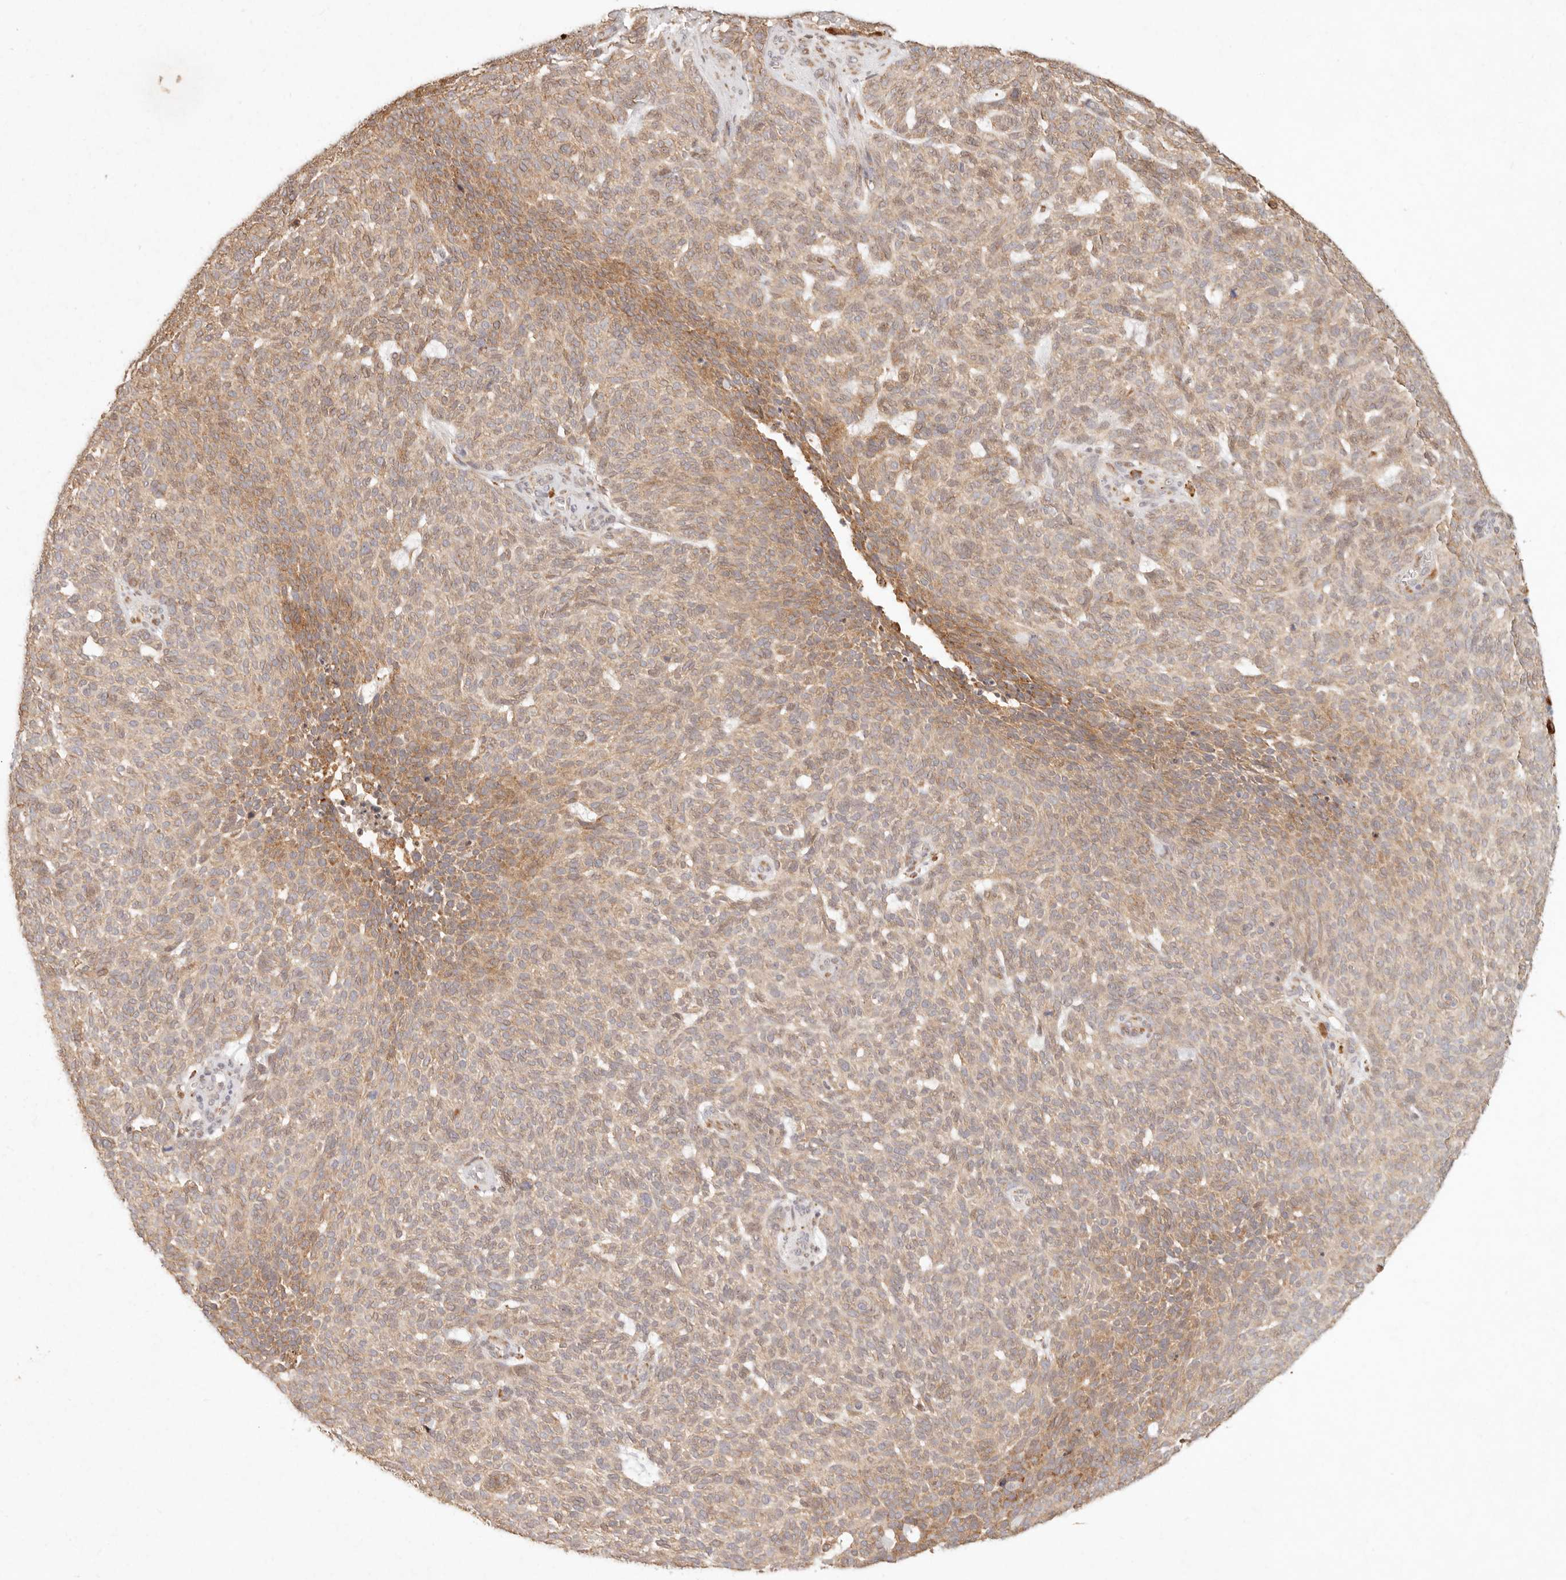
{"staining": {"intensity": "moderate", "quantity": "25%-75%", "location": "cytoplasmic/membranous"}, "tissue": "skin cancer", "cell_type": "Tumor cells", "image_type": "cancer", "snomed": [{"axis": "morphology", "description": "Squamous cell carcinoma, NOS"}, {"axis": "topography", "description": "Skin"}], "caption": "Skin squamous cell carcinoma stained with IHC demonstrates moderate cytoplasmic/membranous expression in approximately 25%-75% of tumor cells.", "gene": "C1orf127", "patient": {"sex": "female", "age": 90}}